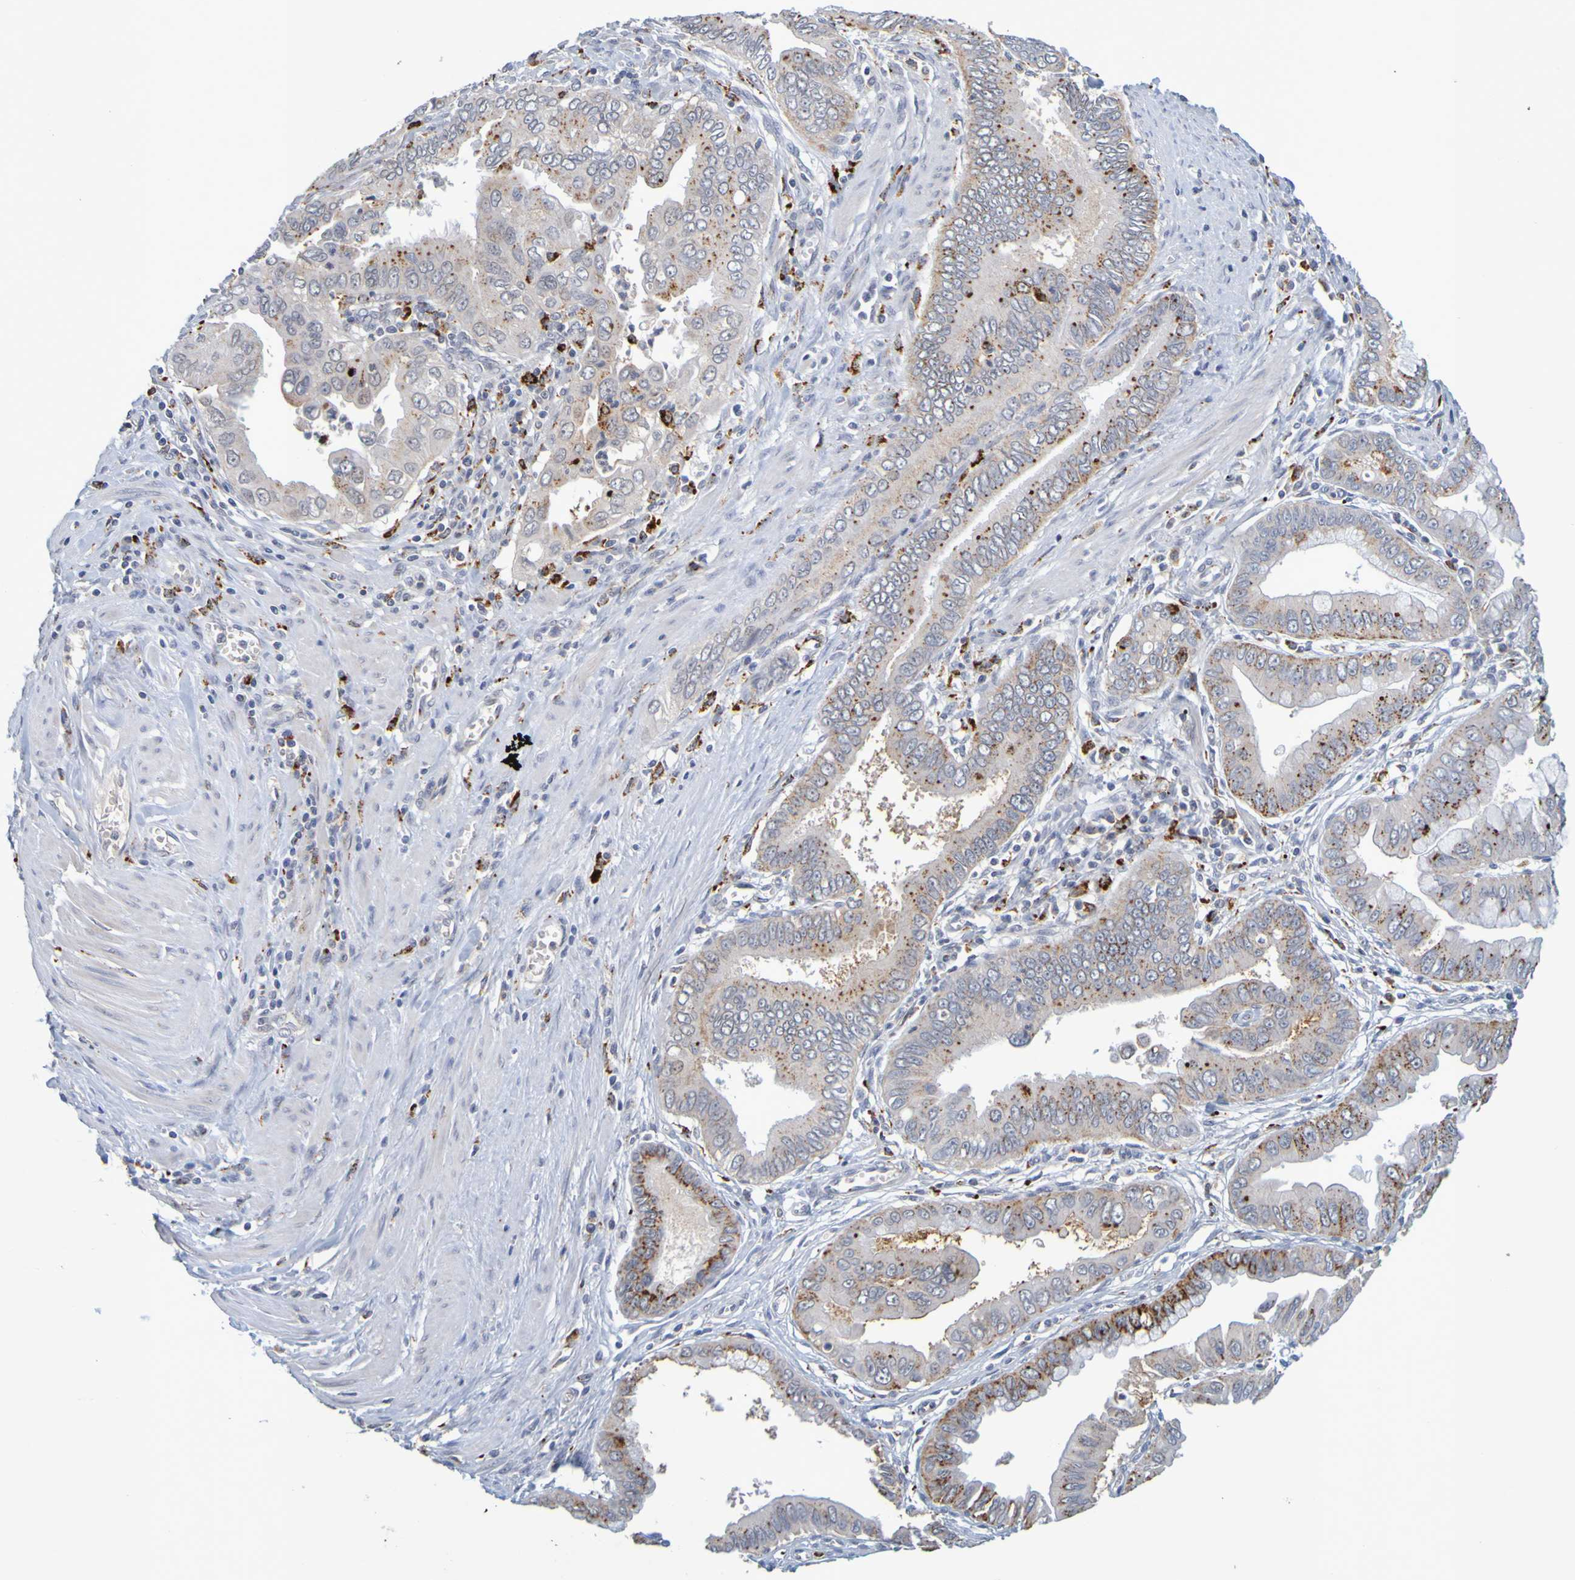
{"staining": {"intensity": "moderate", "quantity": "25%-75%", "location": "cytoplasmic/membranous"}, "tissue": "pancreatic cancer", "cell_type": "Tumor cells", "image_type": "cancer", "snomed": [{"axis": "morphology", "description": "Normal tissue, NOS"}, {"axis": "topography", "description": "Lymph node"}], "caption": "This is an image of immunohistochemistry staining of pancreatic cancer, which shows moderate staining in the cytoplasmic/membranous of tumor cells.", "gene": "TPH1", "patient": {"sex": "male", "age": 50}}